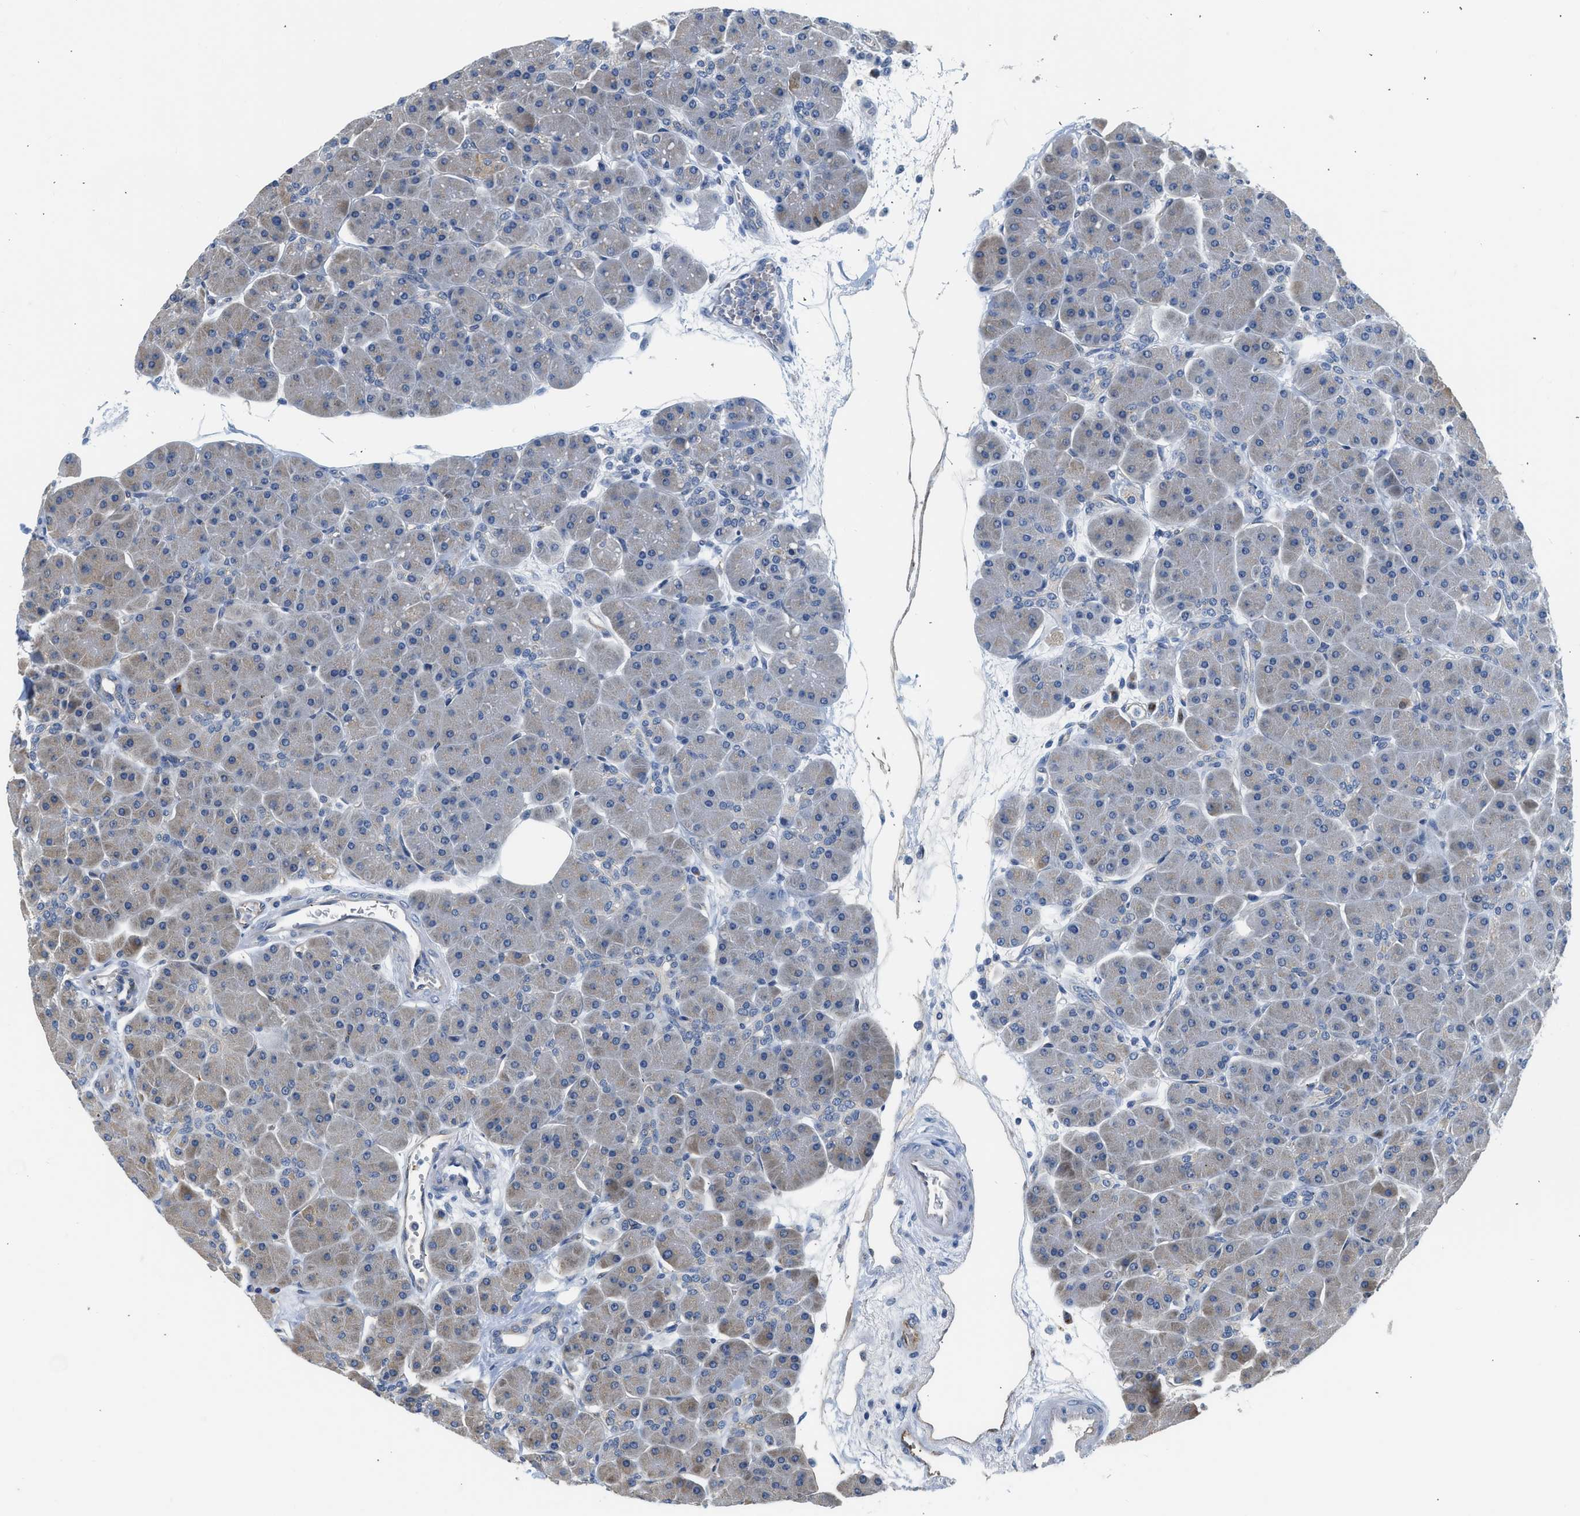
{"staining": {"intensity": "weak", "quantity": "<25%", "location": "cytoplasmic/membranous"}, "tissue": "pancreas", "cell_type": "Exocrine glandular cells", "image_type": "normal", "snomed": [{"axis": "morphology", "description": "Normal tissue, NOS"}, {"axis": "topography", "description": "Pancreas"}], "caption": "Micrograph shows no protein expression in exocrine glandular cells of benign pancreas. (DAB (3,3'-diaminobenzidine) IHC visualized using brightfield microscopy, high magnification).", "gene": "PIM1", "patient": {"sex": "male", "age": 66}}